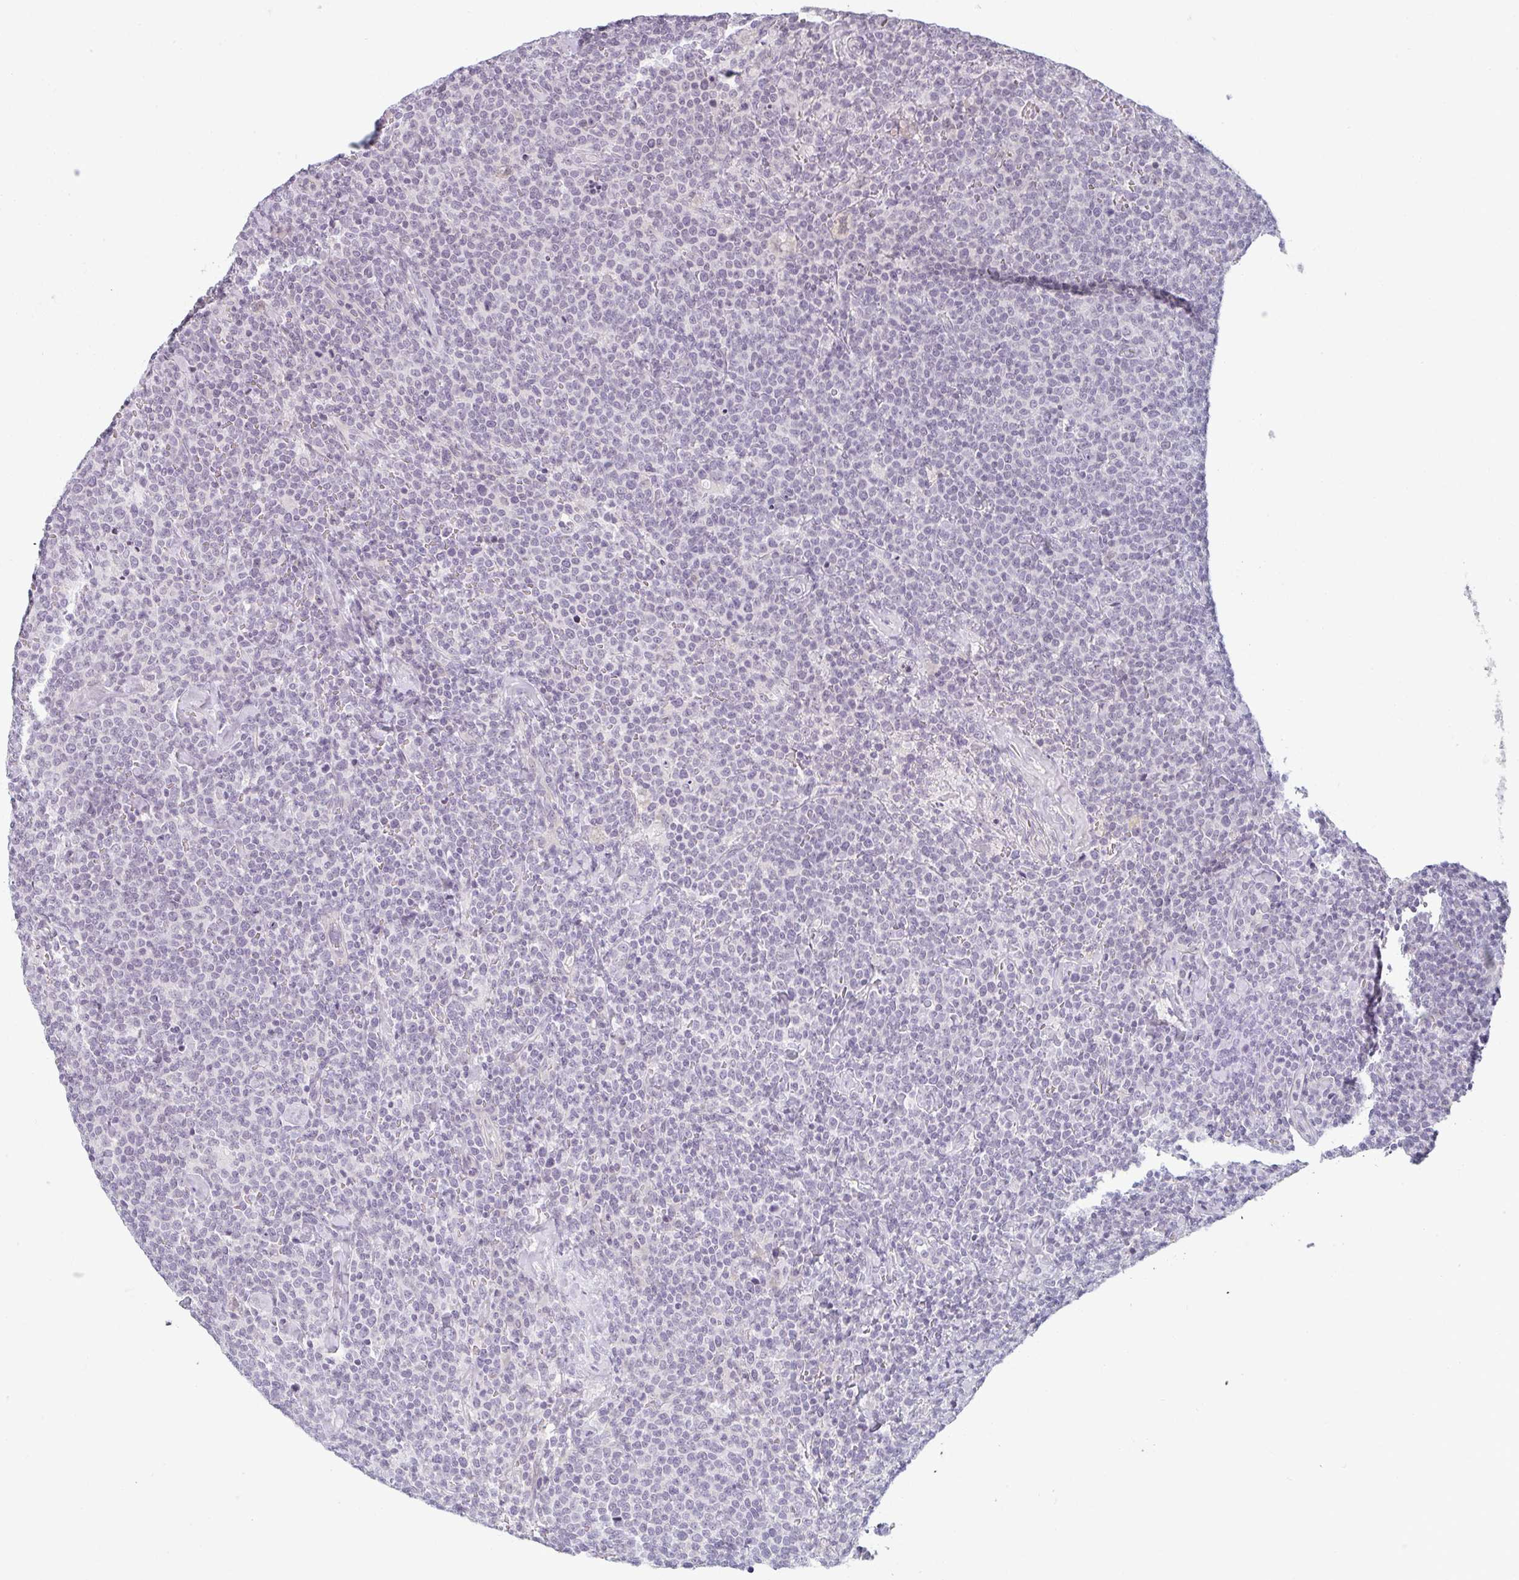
{"staining": {"intensity": "negative", "quantity": "none", "location": "none"}, "tissue": "lymphoma", "cell_type": "Tumor cells", "image_type": "cancer", "snomed": [{"axis": "morphology", "description": "Malignant lymphoma, non-Hodgkin's type, High grade"}, {"axis": "topography", "description": "Lymph node"}], "caption": "This image is of high-grade malignant lymphoma, non-Hodgkin's type stained with immunohistochemistry (IHC) to label a protein in brown with the nuclei are counter-stained blue. There is no staining in tumor cells. Nuclei are stained in blue.", "gene": "RBBP6", "patient": {"sex": "male", "age": 61}}